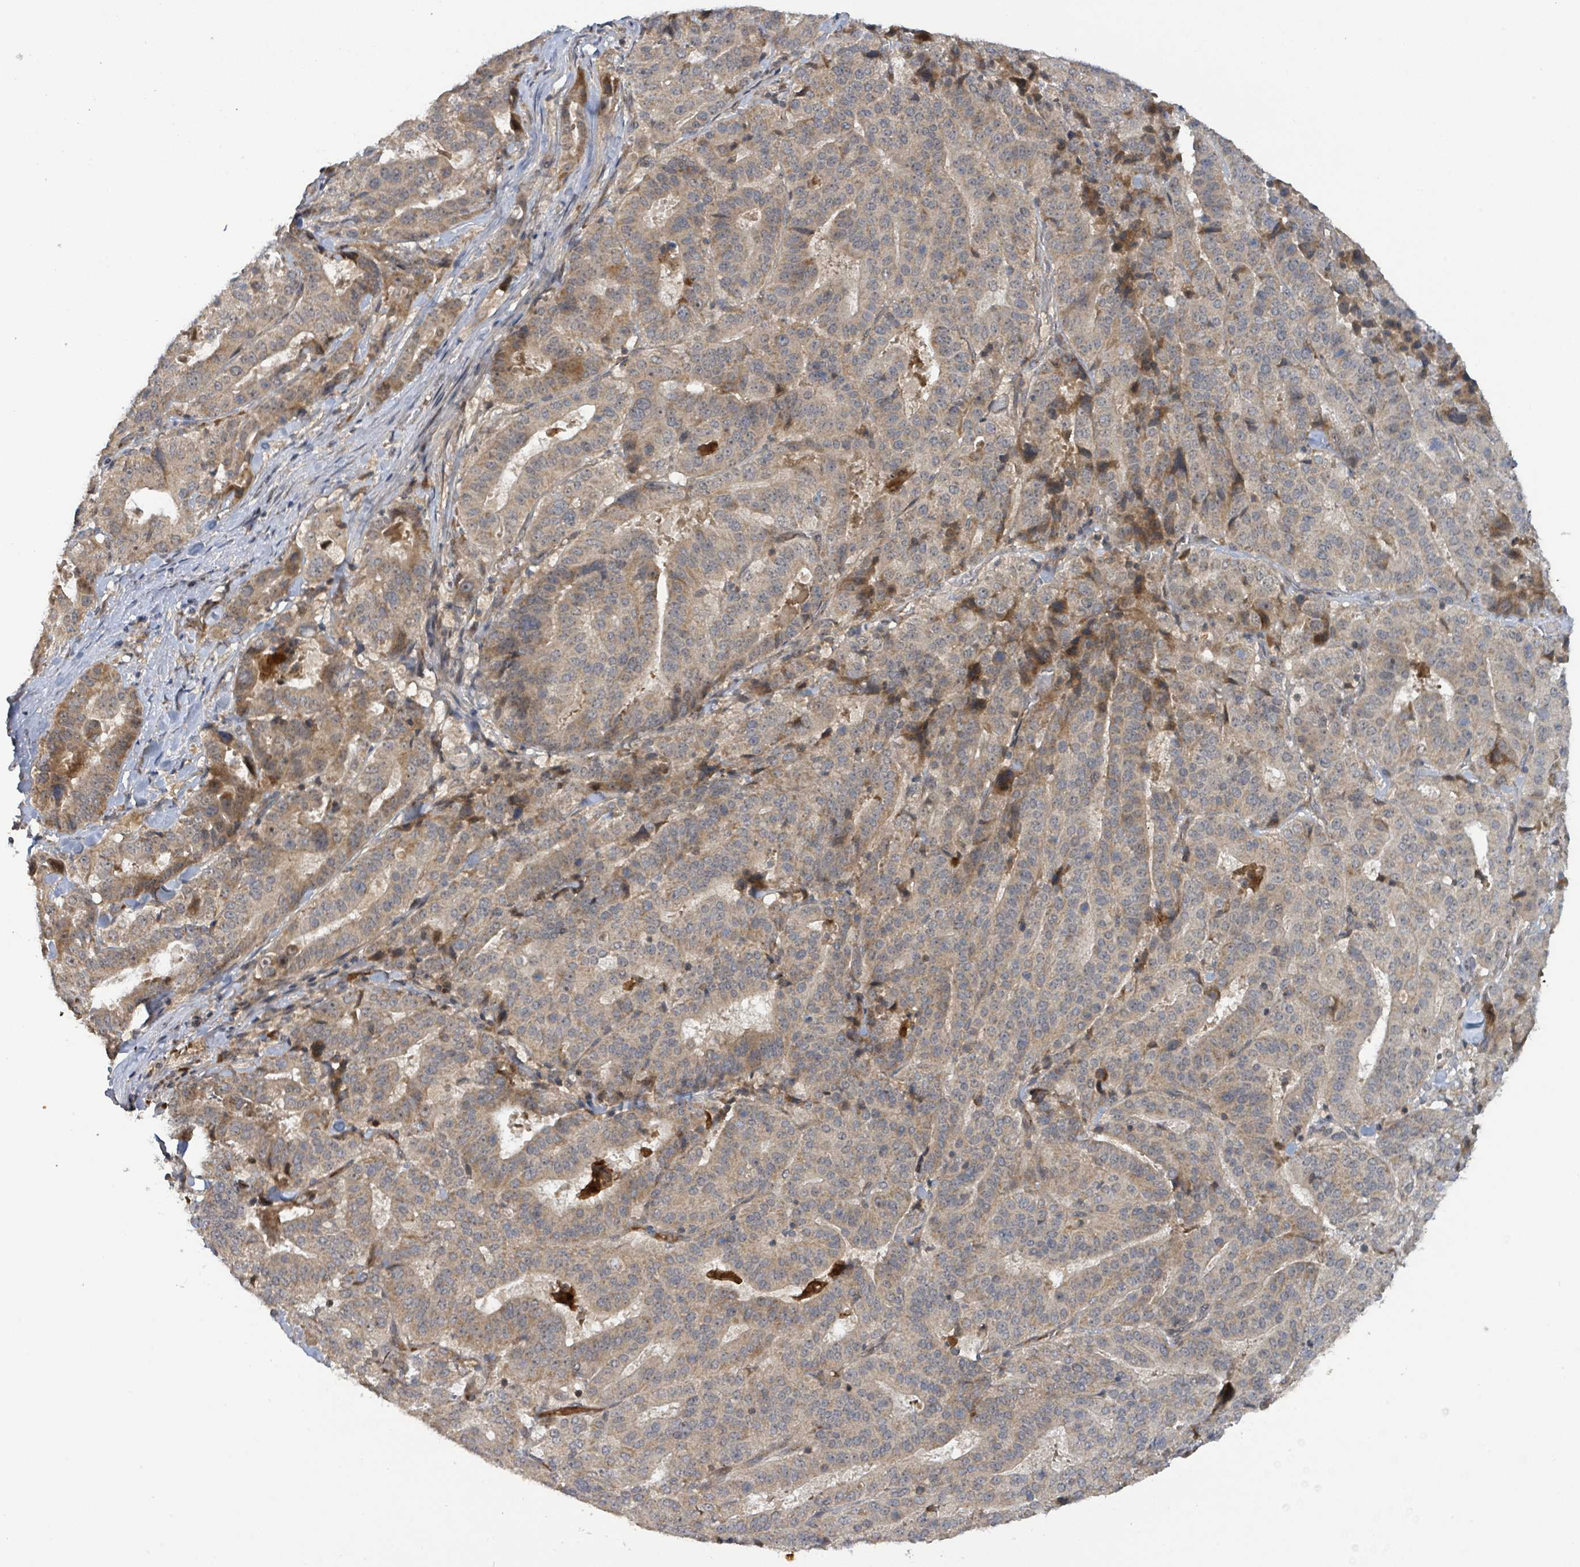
{"staining": {"intensity": "moderate", "quantity": "25%-75%", "location": "cytoplasmic/membranous"}, "tissue": "stomach cancer", "cell_type": "Tumor cells", "image_type": "cancer", "snomed": [{"axis": "morphology", "description": "Adenocarcinoma, NOS"}, {"axis": "topography", "description": "Stomach"}], "caption": "Stomach cancer (adenocarcinoma) stained with DAB immunohistochemistry demonstrates medium levels of moderate cytoplasmic/membranous staining in approximately 25%-75% of tumor cells.", "gene": "ITGA11", "patient": {"sex": "male", "age": 48}}